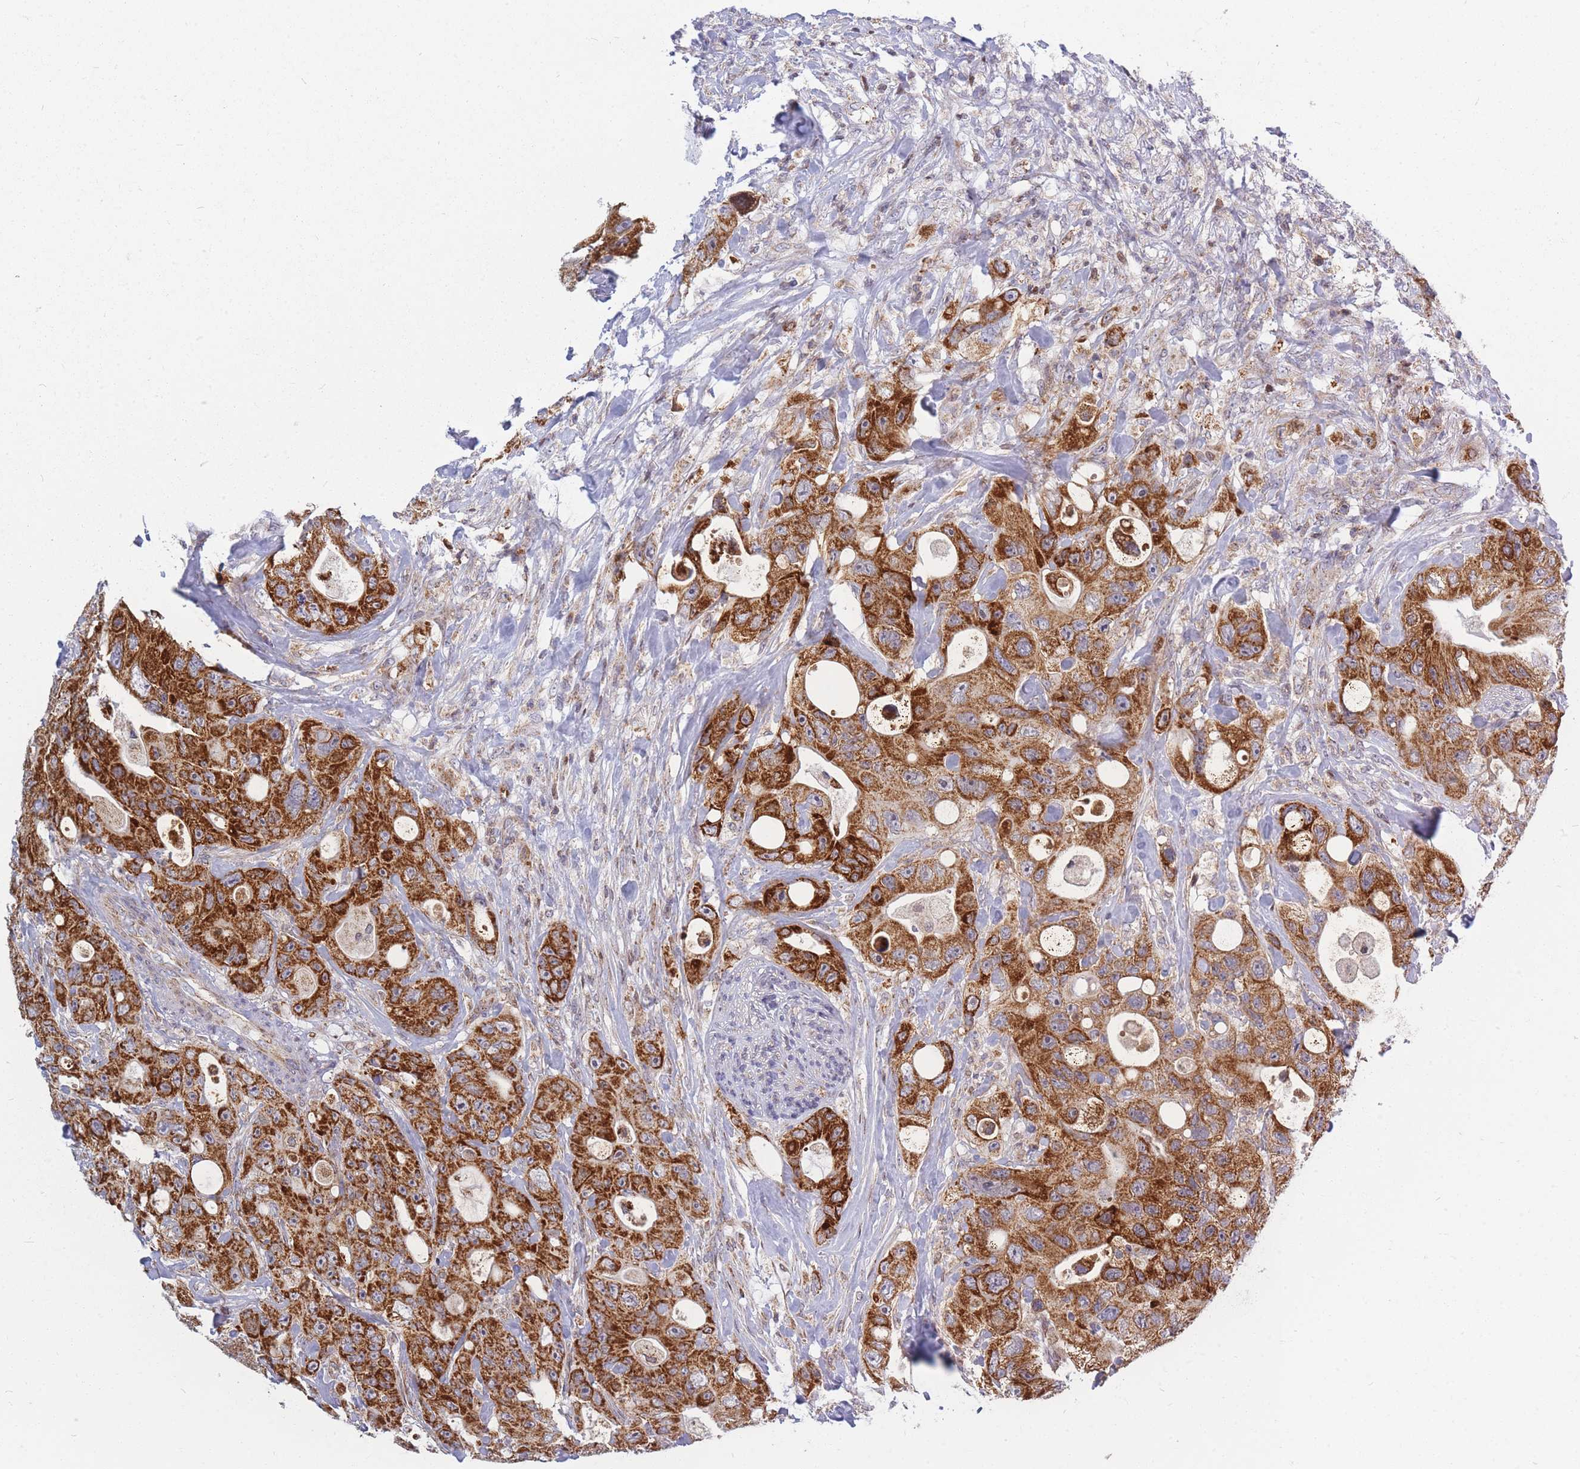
{"staining": {"intensity": "strong", "quantity": ">75%", "location": "cytoplasmic/membranous"}, "tissue": "colorectal cancer", "cell_type": "Tumor cells", "image_type": "cancer", "snomed": [{"axis": "morphology", "description": "Adenocarcinoma, NOS"}, {"axis": "topography", "description": "Colon"}], "caption": "The immunohistochemical stain labels strong cytoplasmic/membranous expression in tumor cells of adenocarcinoma (colorectal) tissue. Ihc stains the protein in brown and the nuclei are stained blue.", "gene": "MOB4", "patient": {"sex": "female", "age": 46}}